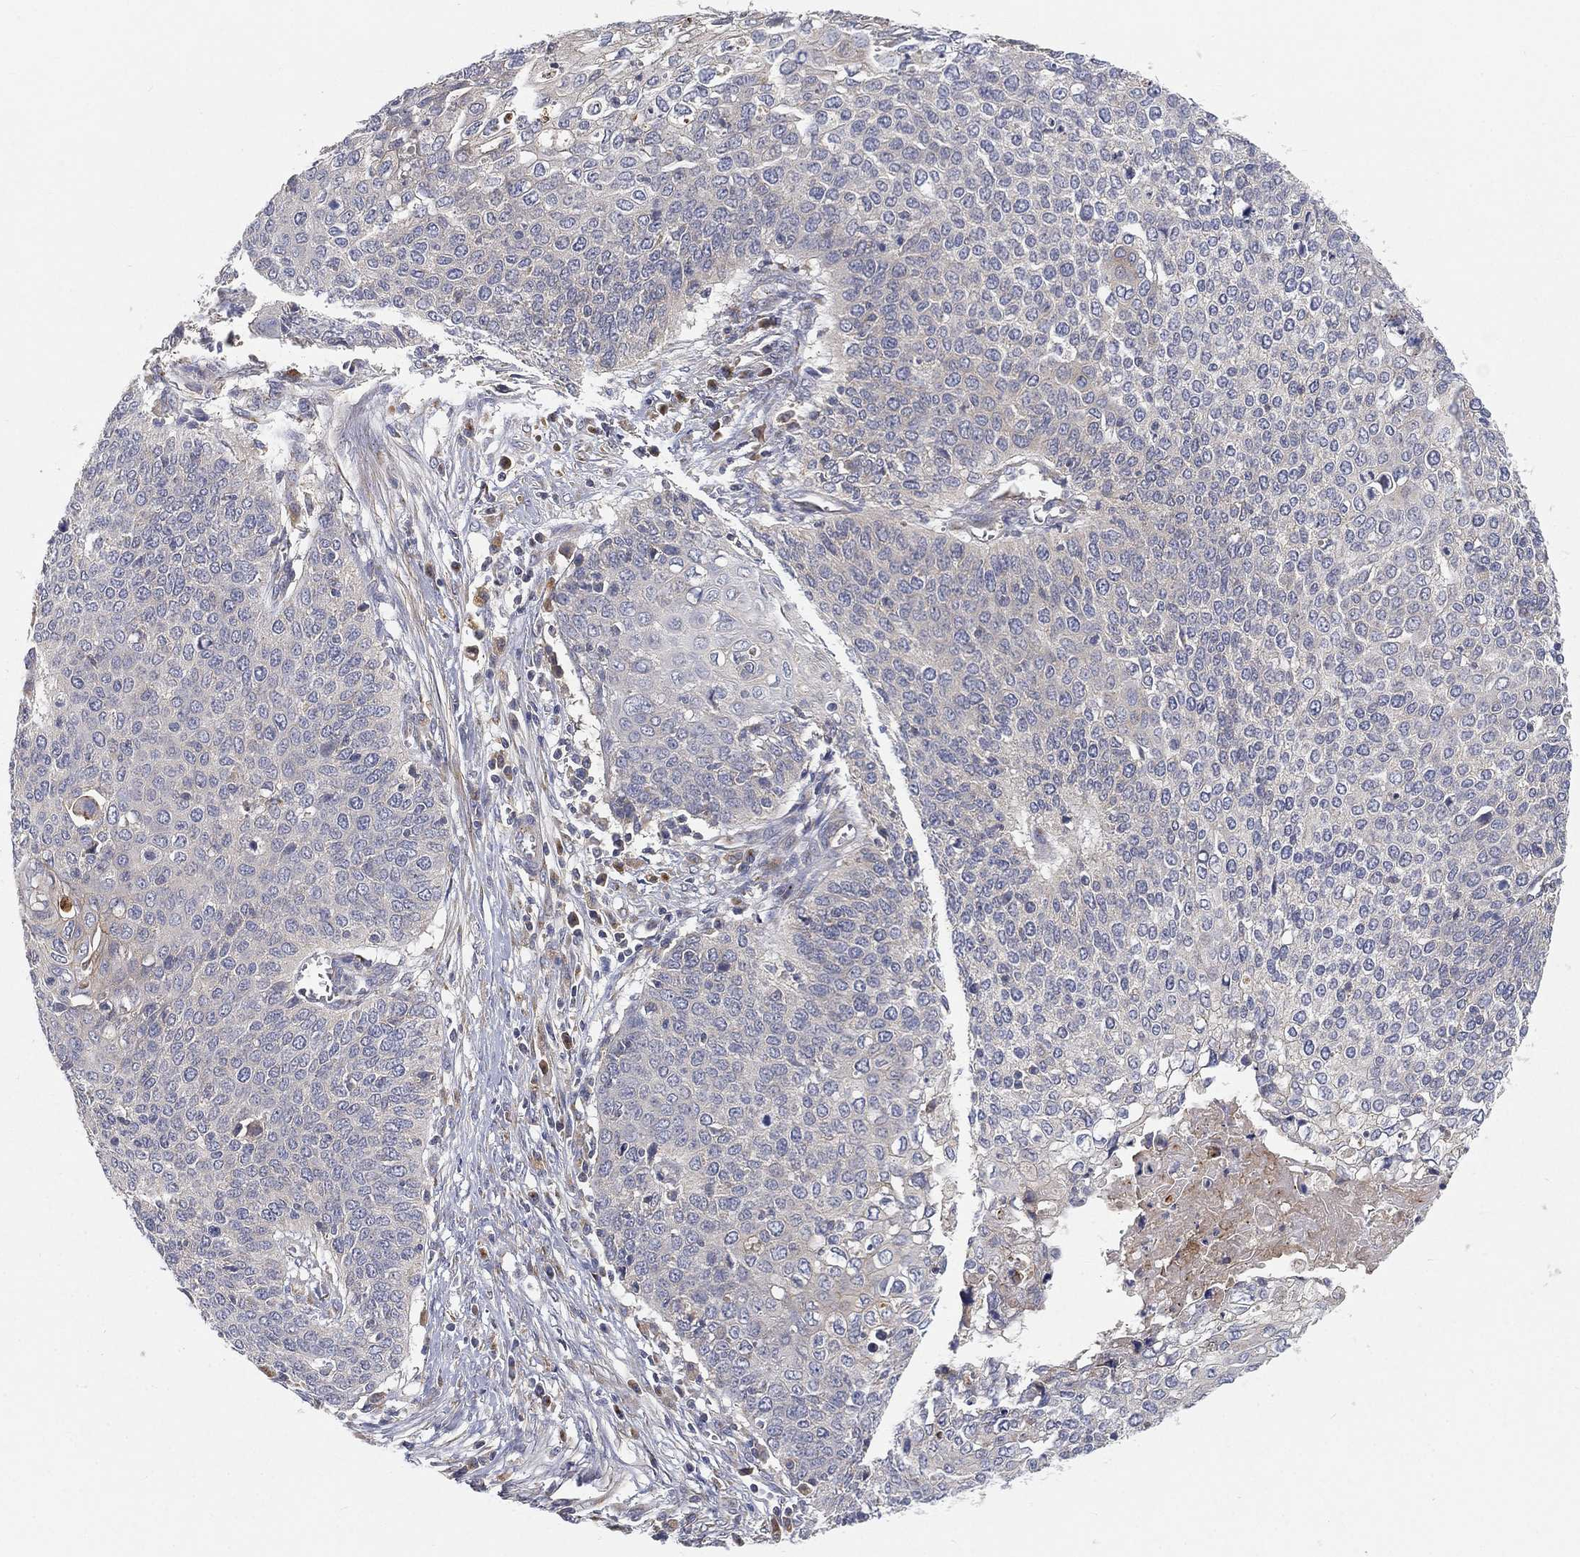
{"staining": {"intensity": "negative", "quantity": "none", "location": "none"}, "tissue": "cervical cancer", "cell_type": "Tumor cells", "image_type": "cancer", "snomed": [{"axis": "morphology", "description": "Squamous cell carcinoma, NOS"}, {"axis": "topography", "description": "Cervix"}], "caption": "Immunohistochemistry of human cervical cancer shows no expression in tumor cells.", "gene": "CTSL", "patient": {"sex": "female", "age": 39}}